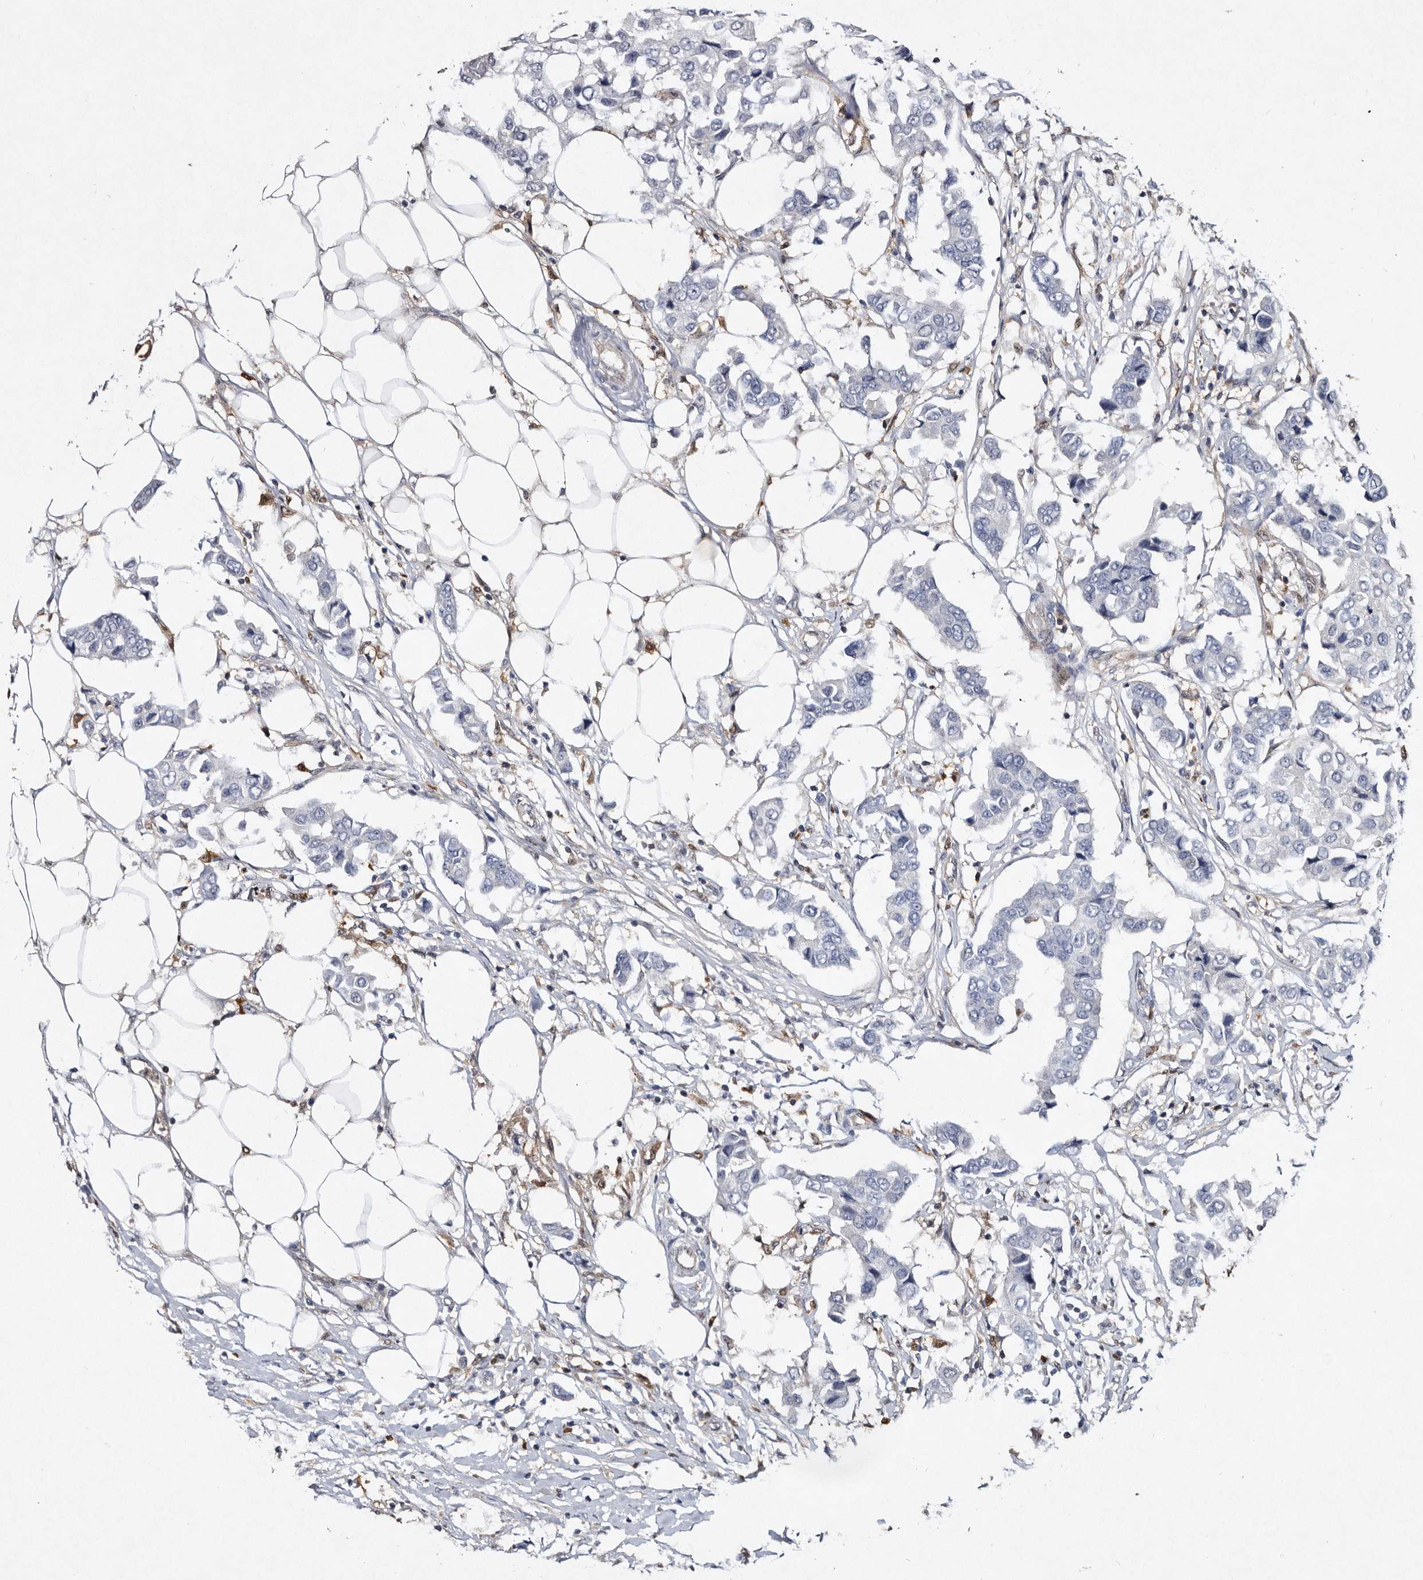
{"staining": {"intensity": "negative", "quantity": "none", "location": "none"}, "tissue": "breast cancer", "cell_type": "Tumor cells", "image_type": "cancer", "snomed": [{"axis": "morphology", "description": "Duct carcinoma"}, {"axis": "topography", "description": "Breast"}], "caption": "Immunohistochemical staining of invasive ductal carcinoma (breast) exhibits no significant positivity in tumor cells. Brightfield microscopy of immunohistochemistry (IHC) stained with DAB (3,3'-diaminobenzidine) (brown) and hematoxylin (blue), captured at high magnification.", "gene": "SERPINB8", "patient": {"sex": "female", "age": 80}}